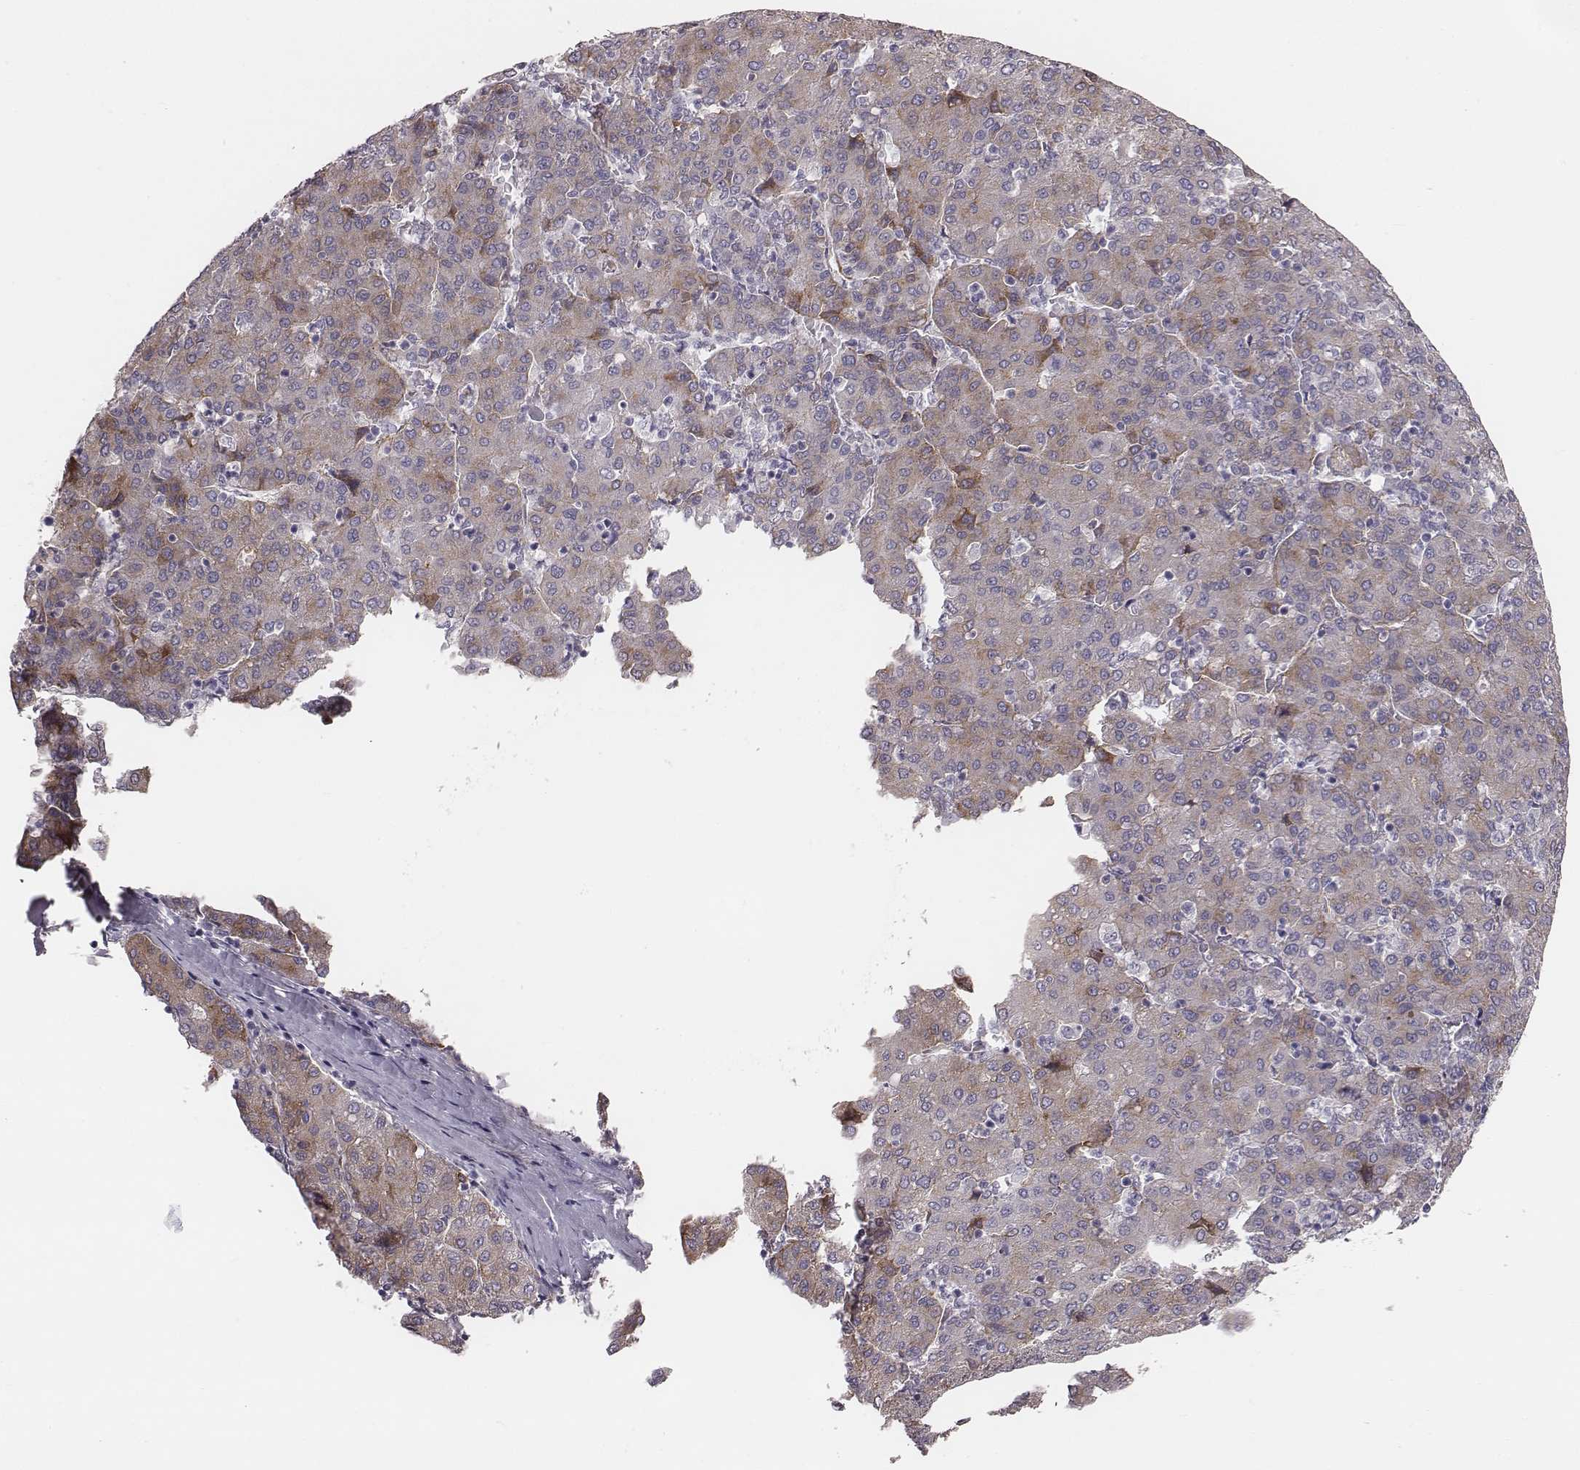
{"staining": {"intensity": "weak", "quantity": "<25%", "location": "cytoplasmic/membranous"}, "tissue": "liver cancer", "cell_type": "Tumor cells", "image_type": "cancer", "snomed": [{"axis": "morphology", "description": "Carcinoma, Hepatocellular, NOS"}, {"axis": "topography", "description": "Liver"}], "caption": "Liver cancer (hepatocellular carcinoma) was stained to show a protein in brown. There is no significant staining in tumor cells.", "gene": "PRKCZ", "patient": {"sex": "male", "age": 65}}